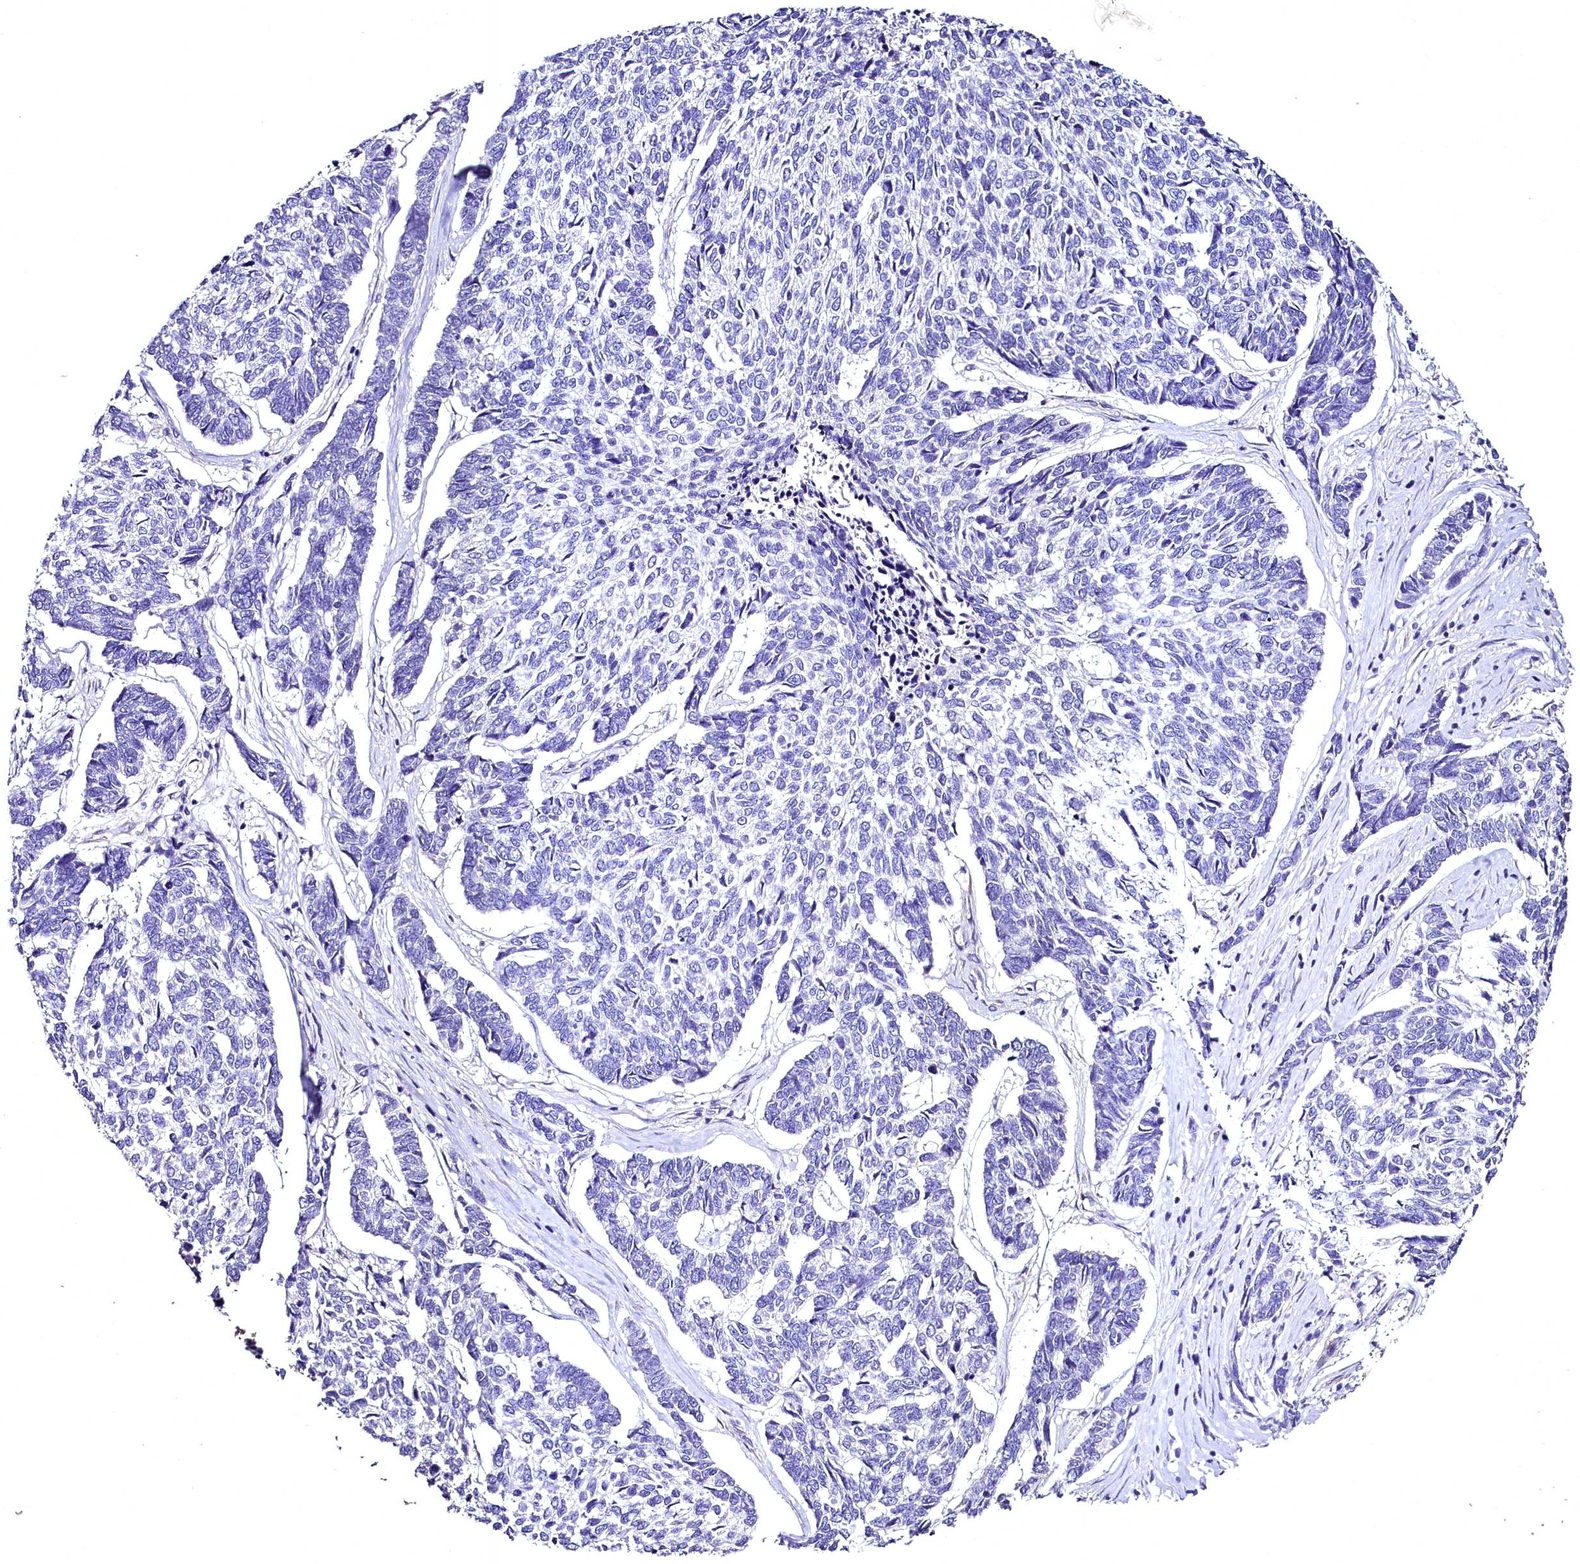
{"staining": {"intensity": "negative", "quantity": "none", "location": "none"}, "tissue": "skin cancer", "cell_type": "Tumor cells", "image_type": "cancer", "snomed": [{"axis": "morphology", "description": "Basal cell carcinoma"}, {"axis": "topography", "description": "Skin"}], "caption": "This is an immunohistochemistry histopathology image of skin cancer (basal cell carcinoma). There is no staining in tumor cells.", "gene": "STXBP1", "patient": {"sex": "female", "age": 65}}